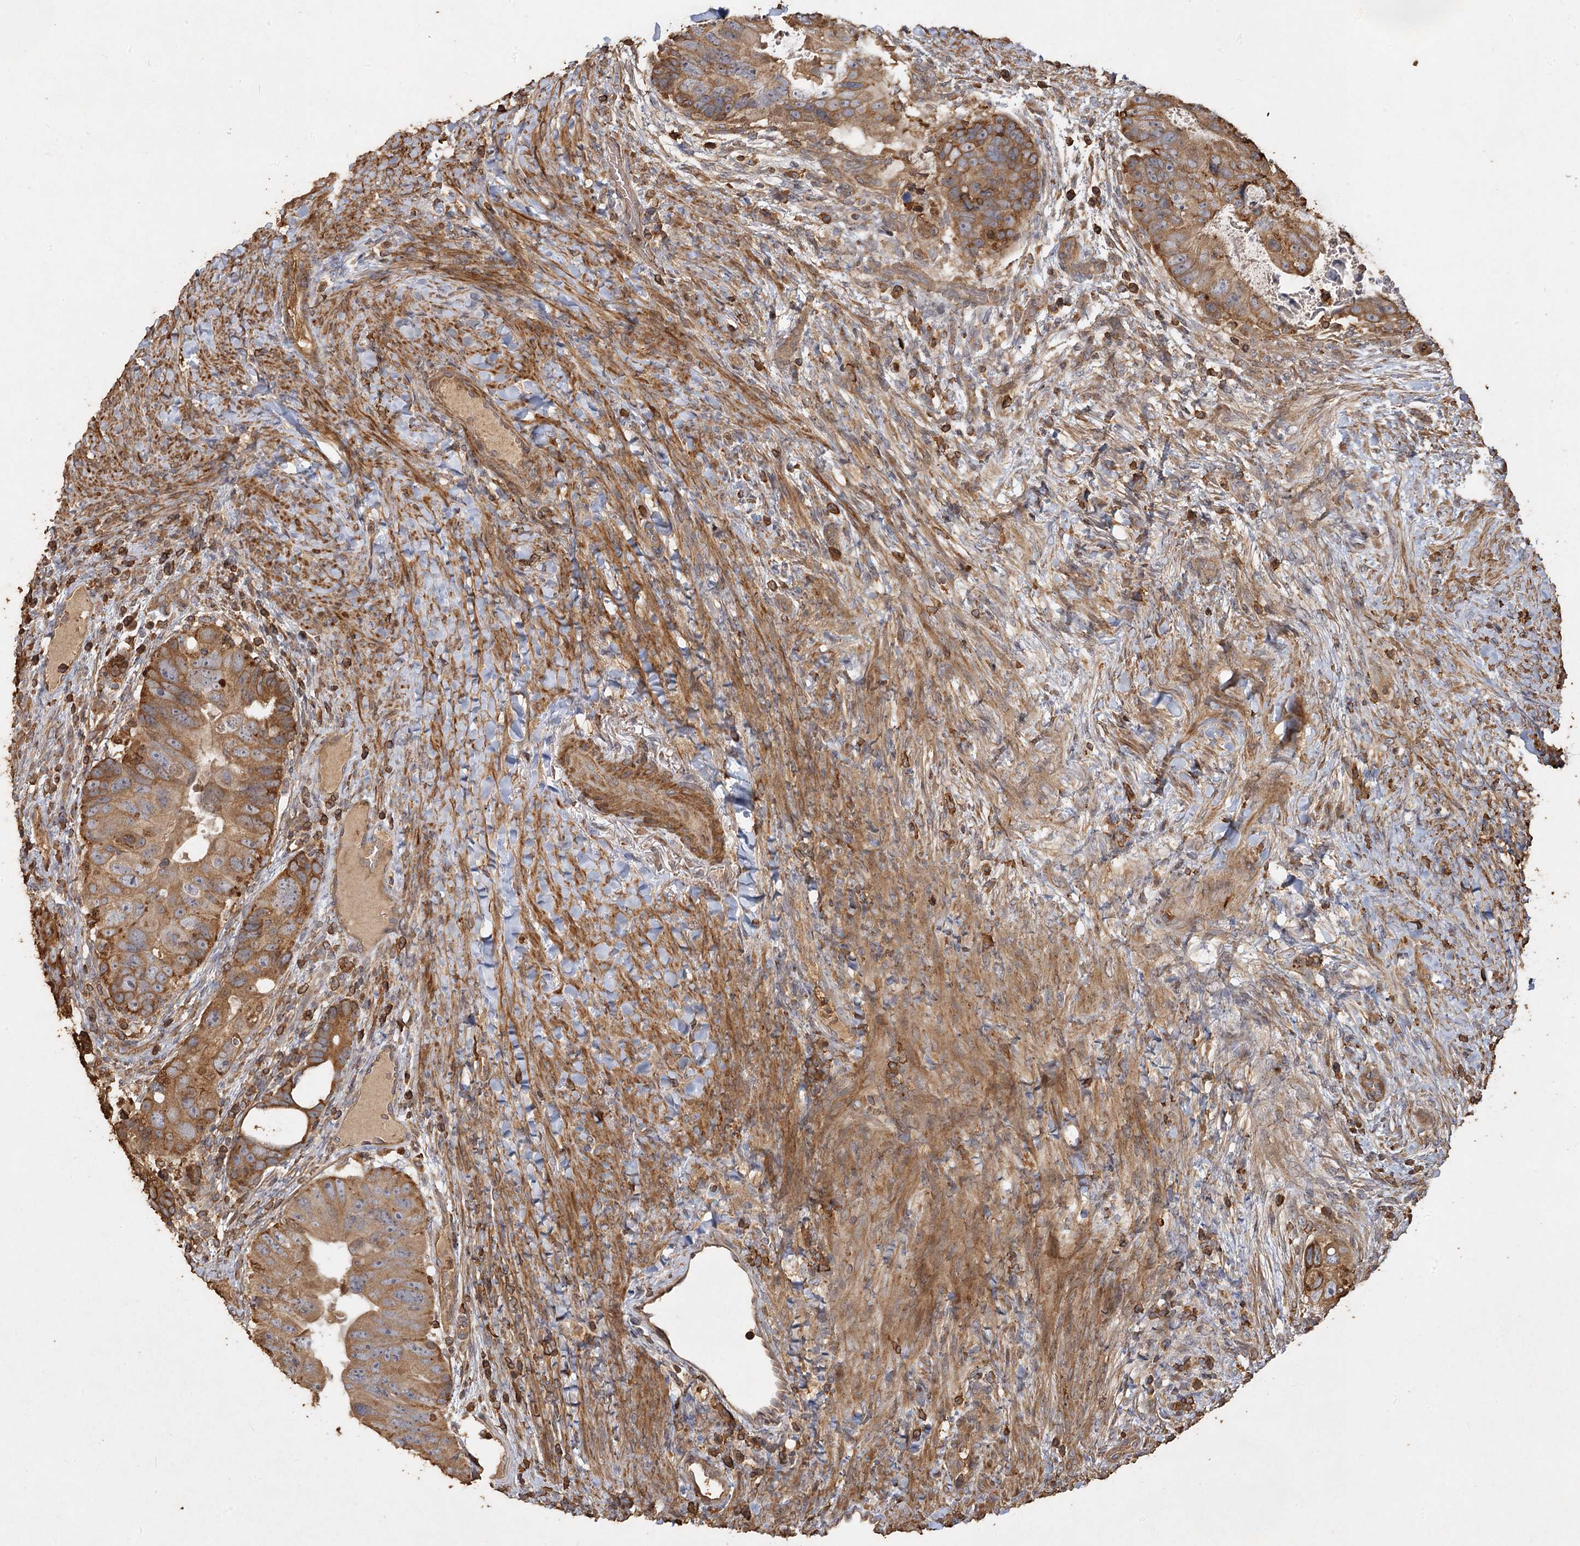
{"staining": {"intensity": "moderate", "quantity": ">75%", "location": "cytoplasmic/membranous"}, "tissue": "colorectal cancer", "cell_type": "Tumor cells", "image_type": "cancer", "snomed": [{"axis": "morphology", "description": "Adenocarcinoma, NOS"}, {"axis": "topography", "description": "Rectum"}], "caption": "Immunohistochemical staining of human adenocarcinoma (colorectal) shows moderate cytoplasmic/membranous protein staining in about >75% of tumor cells.", "gene": "PIK3C2A", "patient": {"sex": "male", "age": 59}}